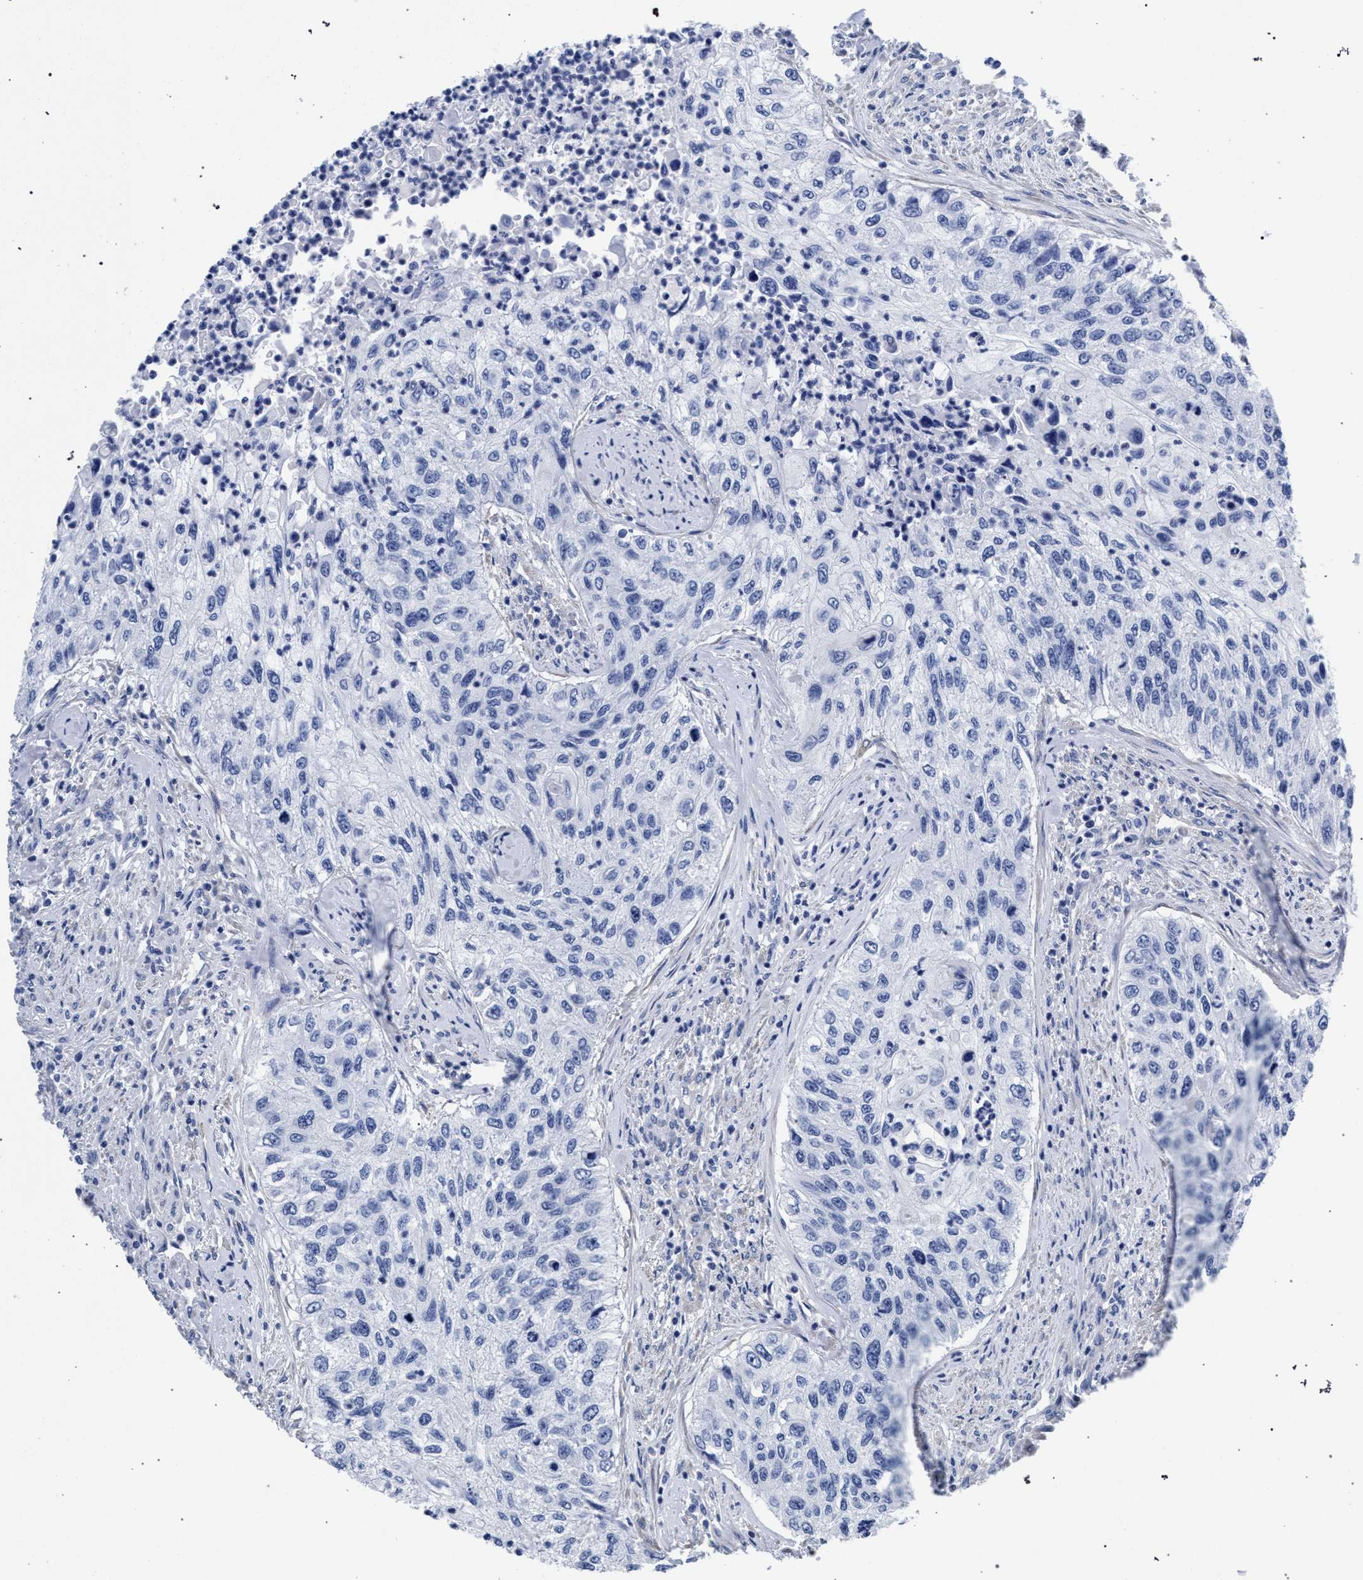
{"staining": {"intensity": "negative", "quantity": "none", "location": "none"}, "tissue": "urothelial cancer", "cell_type": "Tumor cells", "image_type": "cancer", "snomed": [{"axis": "morphology", "description": "Urothelial carcinoma, High grade"}, {"axis": "topography", "description": "Urinary bladder"}], "caption": "Tumor cells show no significant positivity in urothelial carcinoma (high-grade).", "gene": "AKAP4", "patient": {"sex": "female", "age": 60}}